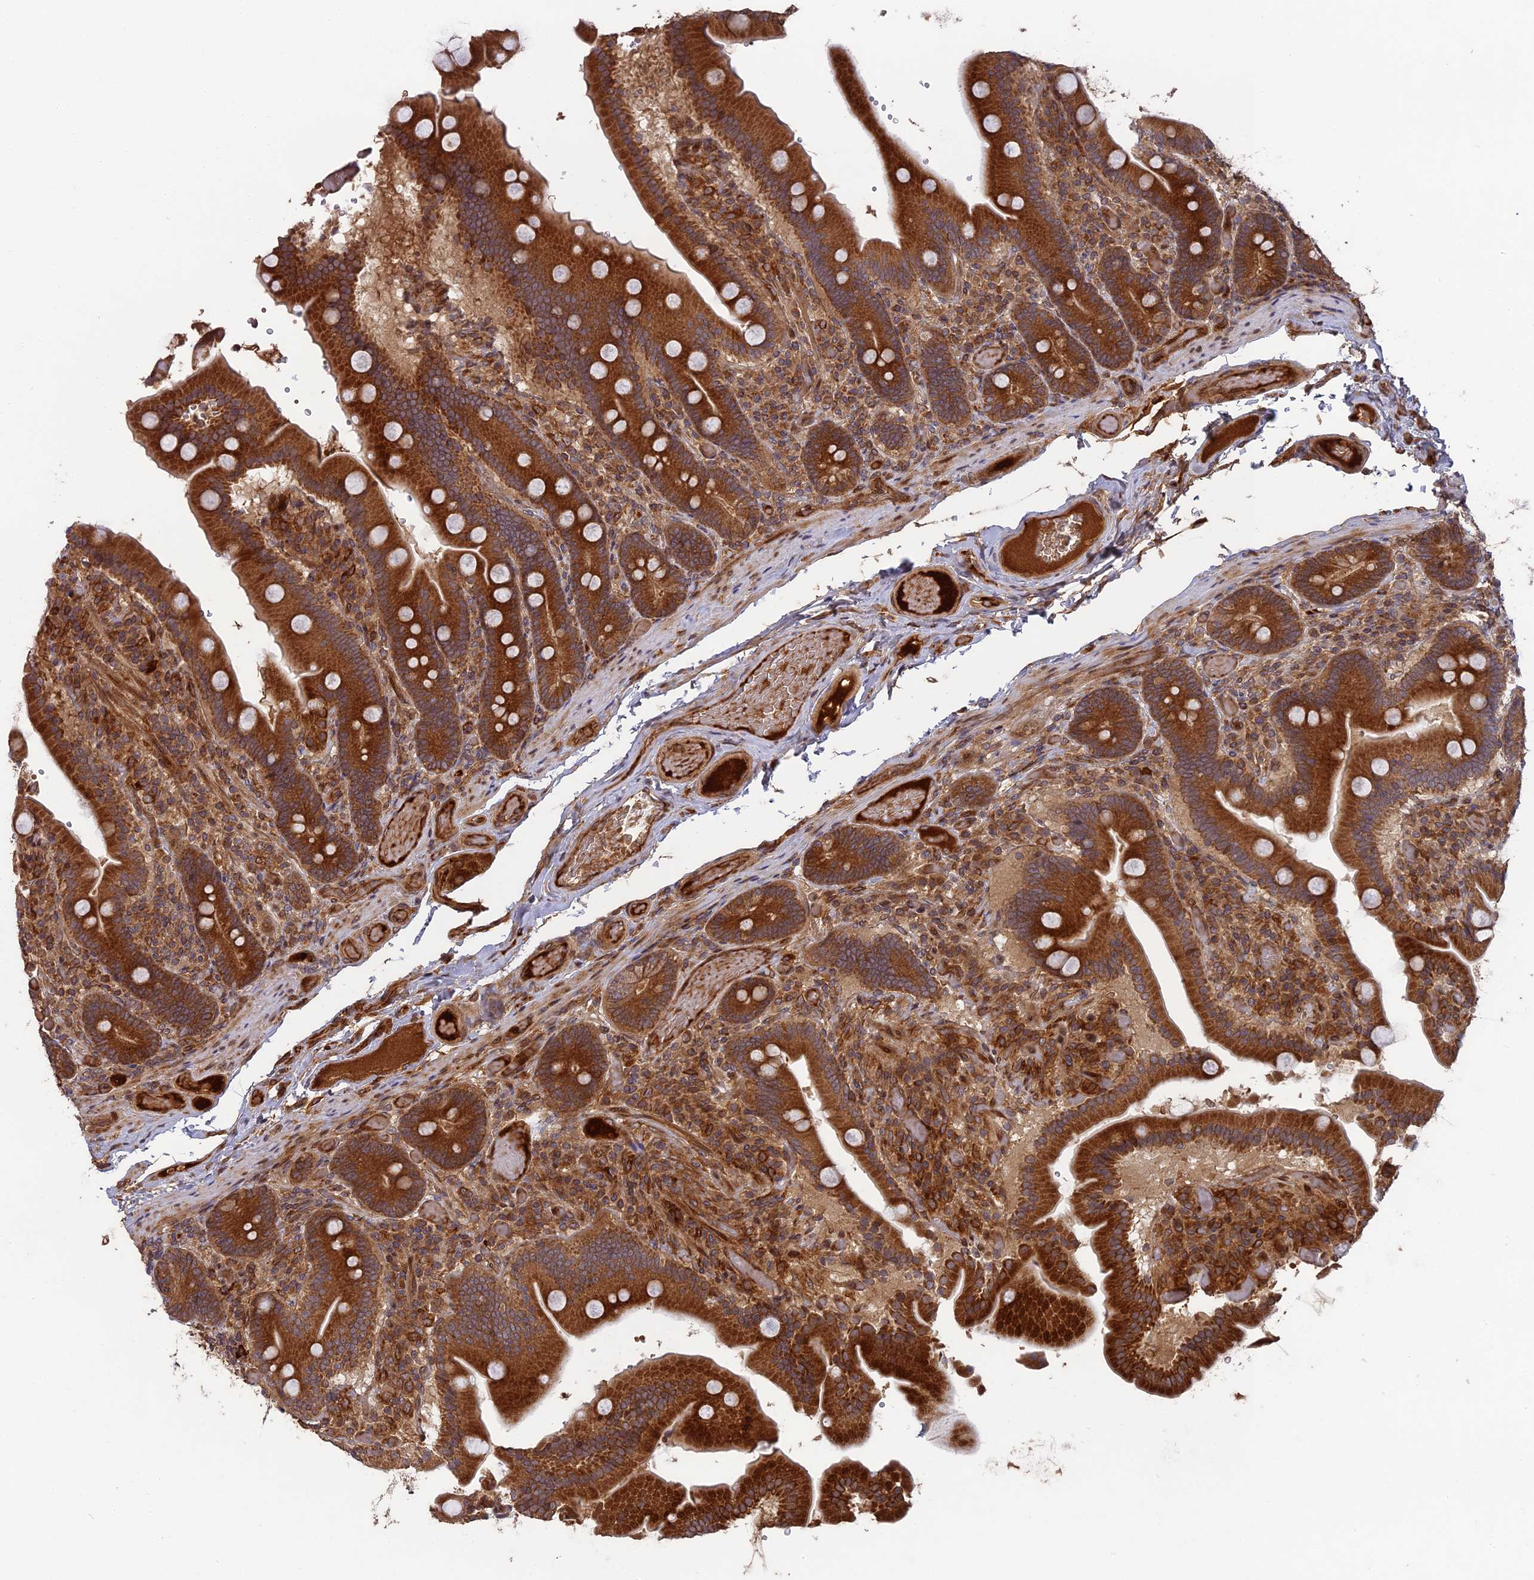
{"staining": {"intensity": "strong", "quantity": ">75%", "location": "cytoplasmic/membranous"}, "tissue": "duodenum", "cell_type": "Glandular cells", "image_type": "normal", "snomed": [{"axis": "morphology", "description": "Normal tissue, NOS"}, {"axis": "topography", "description": "Duodenum"}], "caption": "This is a histology image of immunohistochemistry (IHC) staining of benign duodenum, which shows strong expression in the cytoplasmic/membranous of glandular cells.", "gene": "TMUB2", "patient": {"sex": "female", "age": 62}}